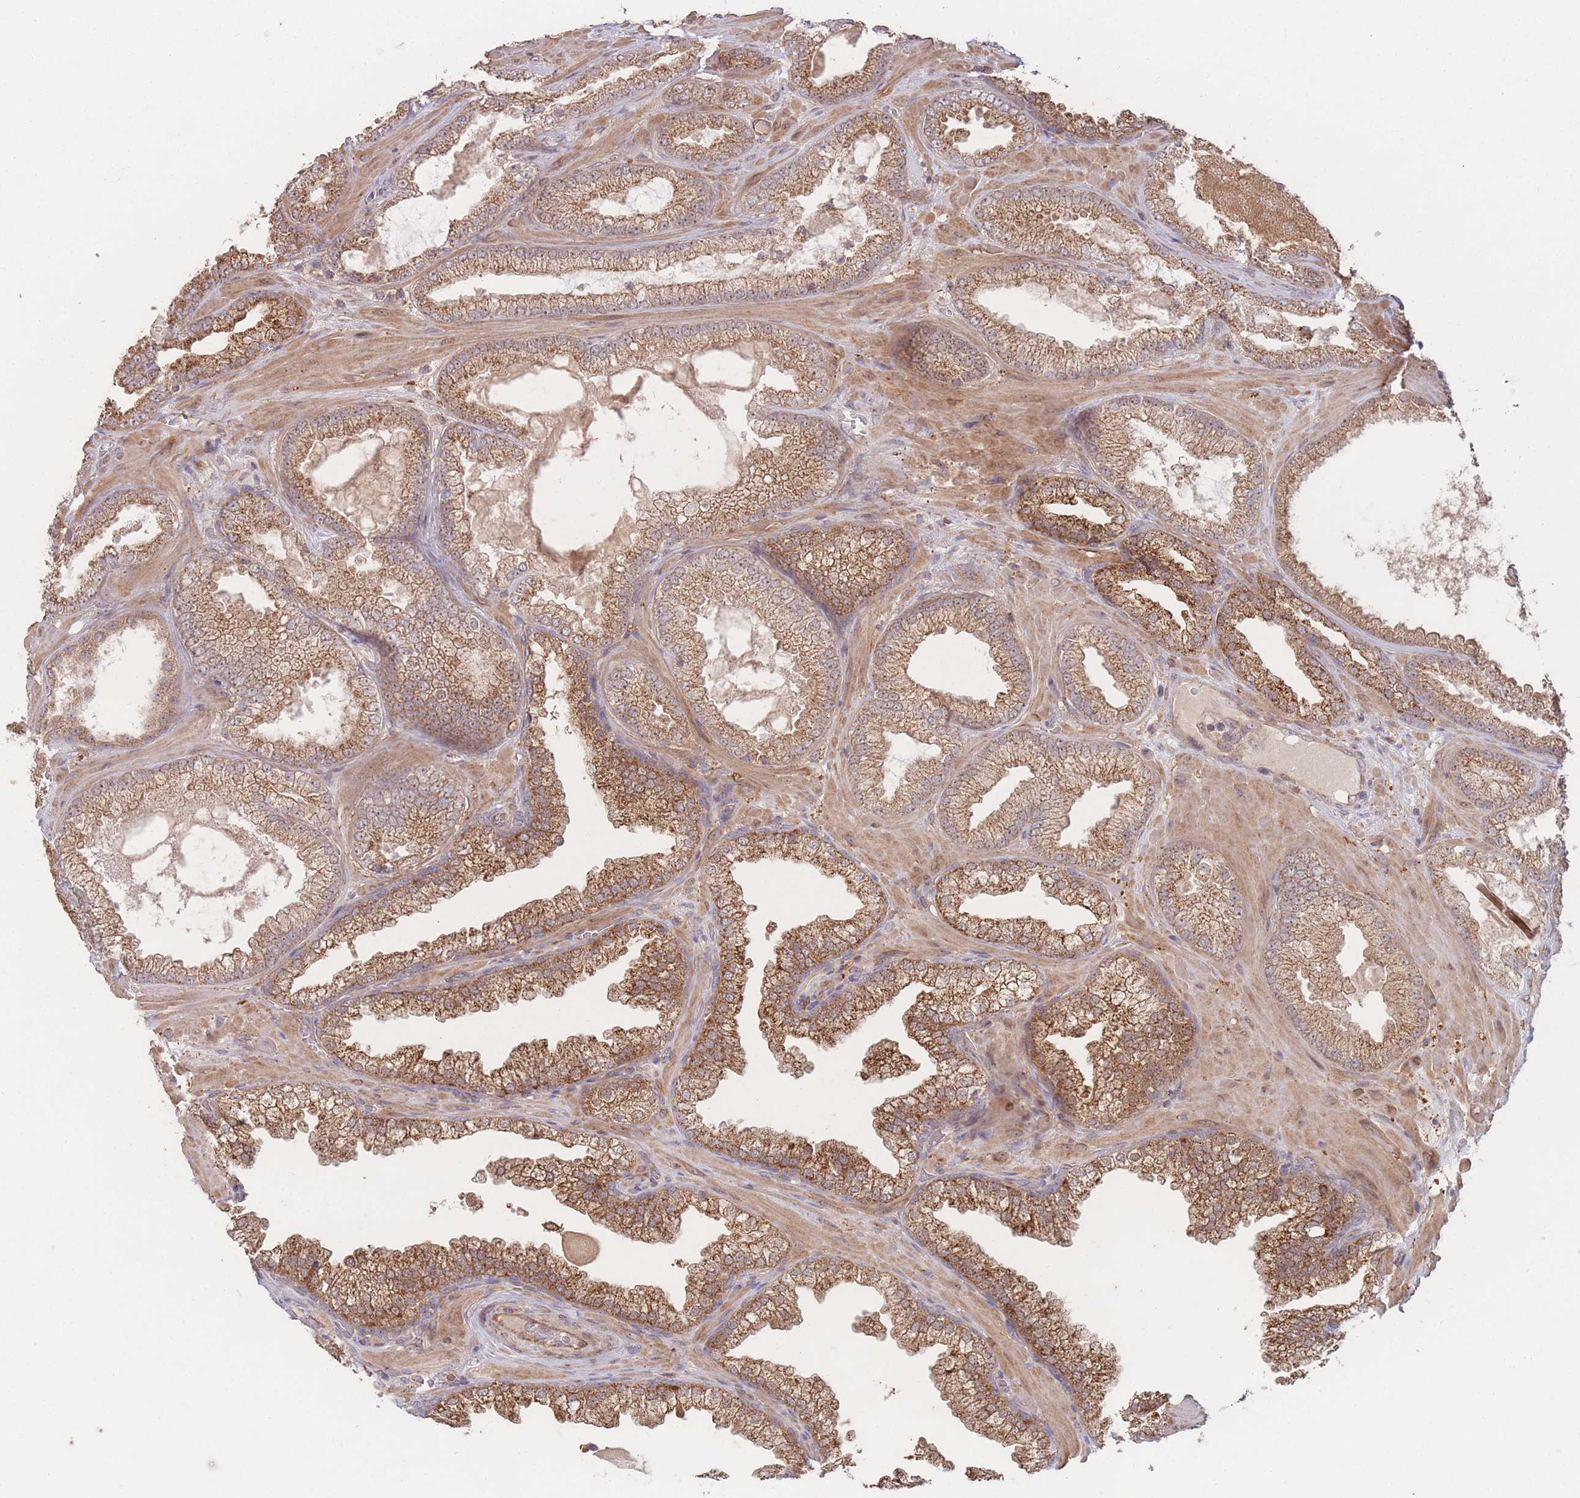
{"staining": {"intensity": "moderate", "quantity": ">75%", "location": "cytoplasmic/membranous"}, "tissue": "prostate cancer", "cell_type": "Tumor cells", "image_type": "cancer", "snomed": [{"axis": "morphology", "description": "Adenocarcinoma, Low grade"}, {"axis": "topography", "description": "Prostate"}], "caption": "Brown immunohistochemical staining in prostate cancer shows moderate cytoplasmic/membranous expression in approximately >75% of tumor cells.", "gene": "PXMP4", "patient": {"sex": "male", "age": 57}}